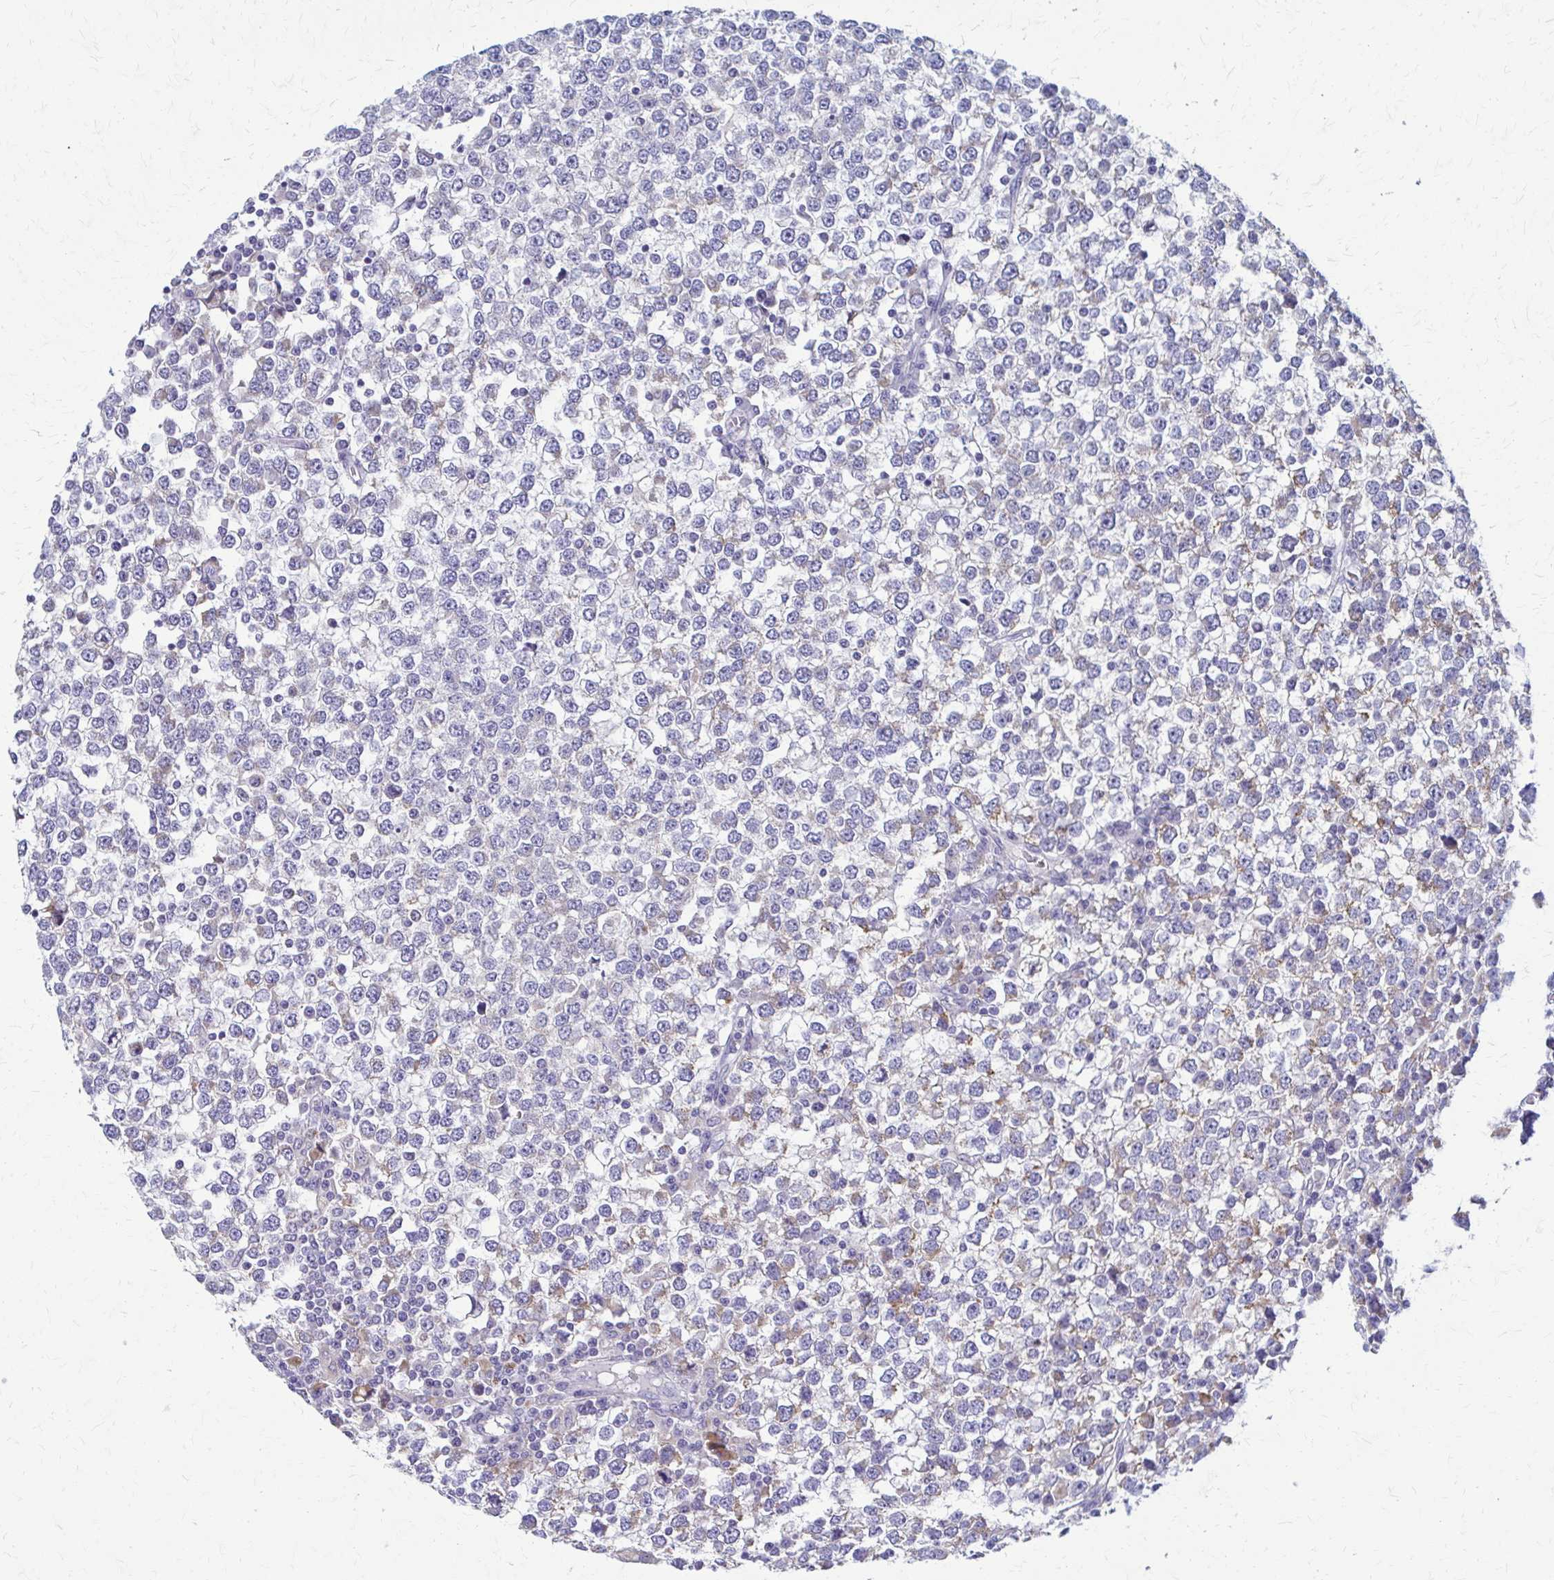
{"staining": {"intensity": "negative", "quantity": "none", "location": "none"}, "tissue": "testis cancer", "cell_type": "Tumor cells", "image_type": "cancer", "snomed": [{"axis": "morphology", "description": "Seminoma, NOS"}, {"axis": "topography", "description": "Testis"}], "caption": "DAB immunohistochemical staining of seminoma (testis) reveals no significant positivity in tumor cells. Brightfield microscopy of immunohistochemistry stained with DAB (3,3'-diaminobenzidine) (brown) and hematoxylin (blue), captured at high magnification.", "gene": "SAMD13", "patient": {"sex": "male", "age": 65}}